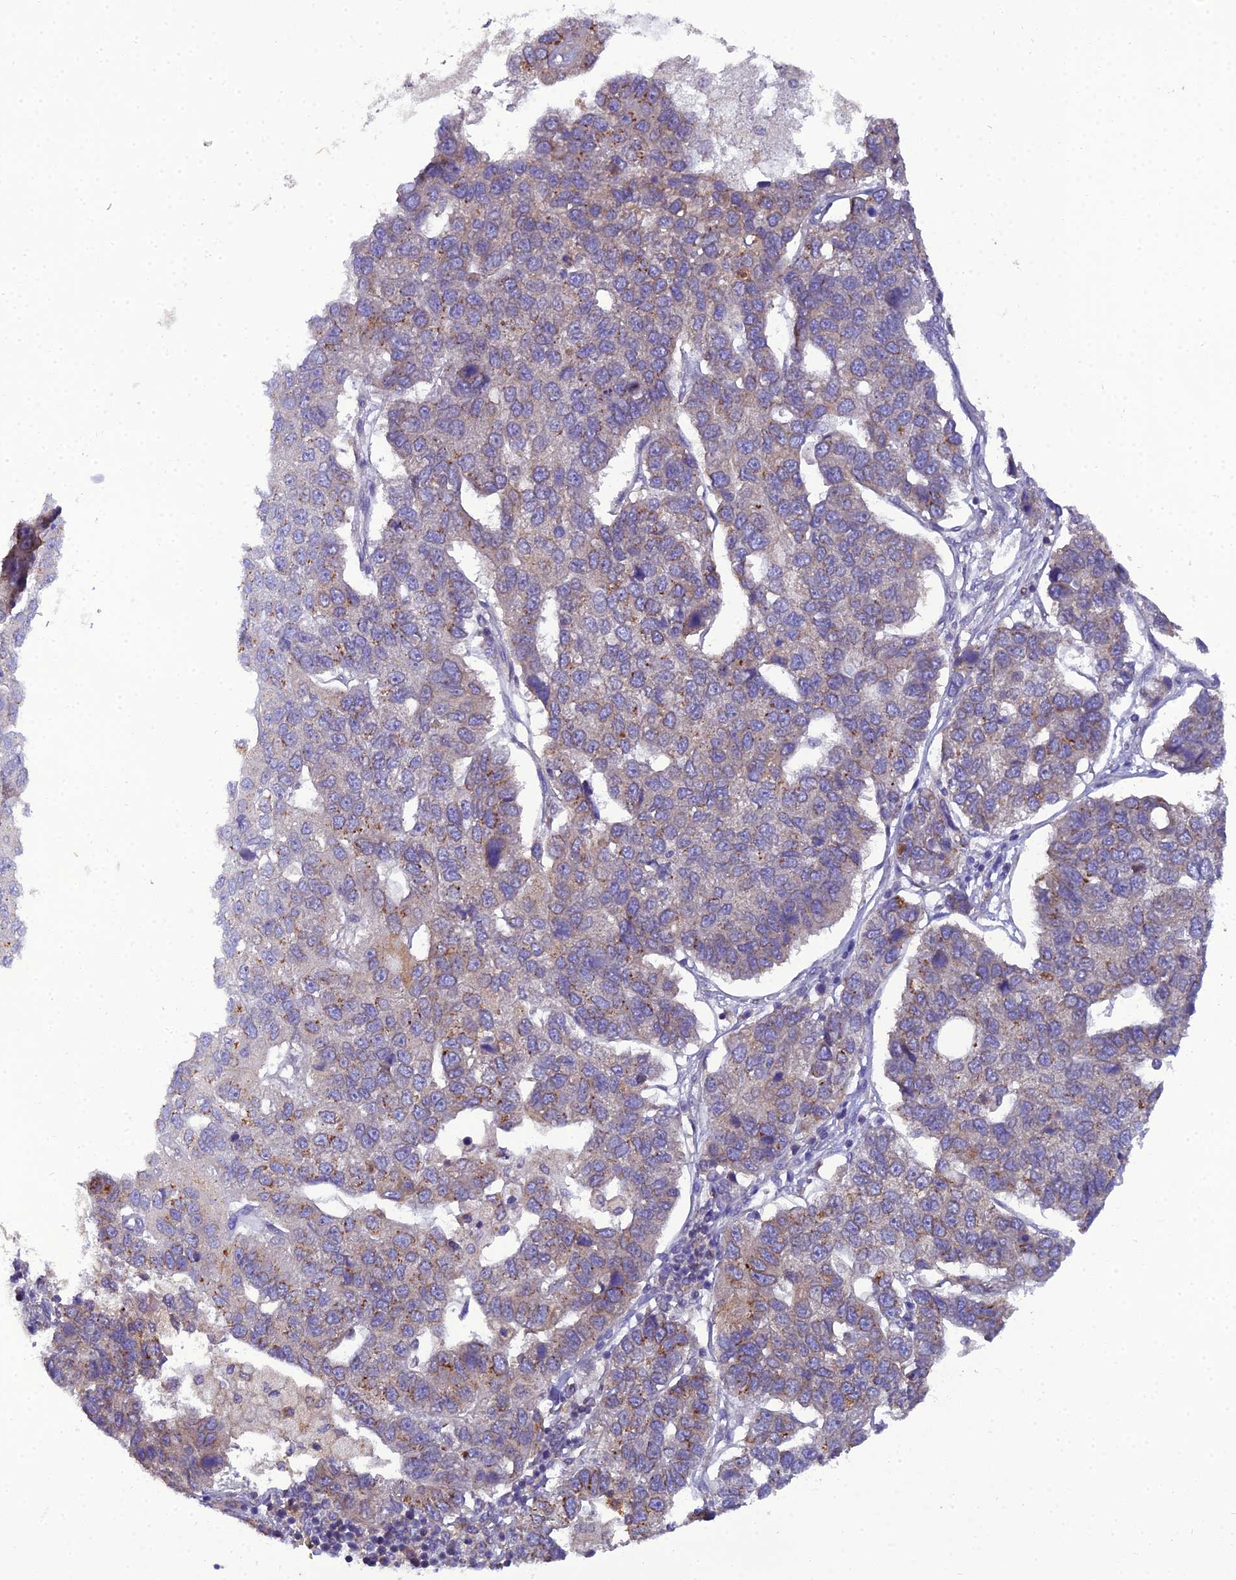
{"staining": {"intensity": "moderate", "quantity": "<25%", "location": "cytoplasmic/membranous"}, "tissue": "pancreatic cancer", "cell_type": "Tumor cells", "image_type": "cancer", "snomed": [{"axis": "morphology", "description": "Adenocarcinoma, NOS"}, {"axis": "topography", "description": "Pancreas"}], "caption": "This is an image of immunohistochemistry (IHC) staining of adenocarcinoma (pancreatic), which shows moderate positivity in the cytoplasmic/membranous of tumor cells.", "gene": "GOLPH3", "patient": {"sex": "female", "age": 61}}